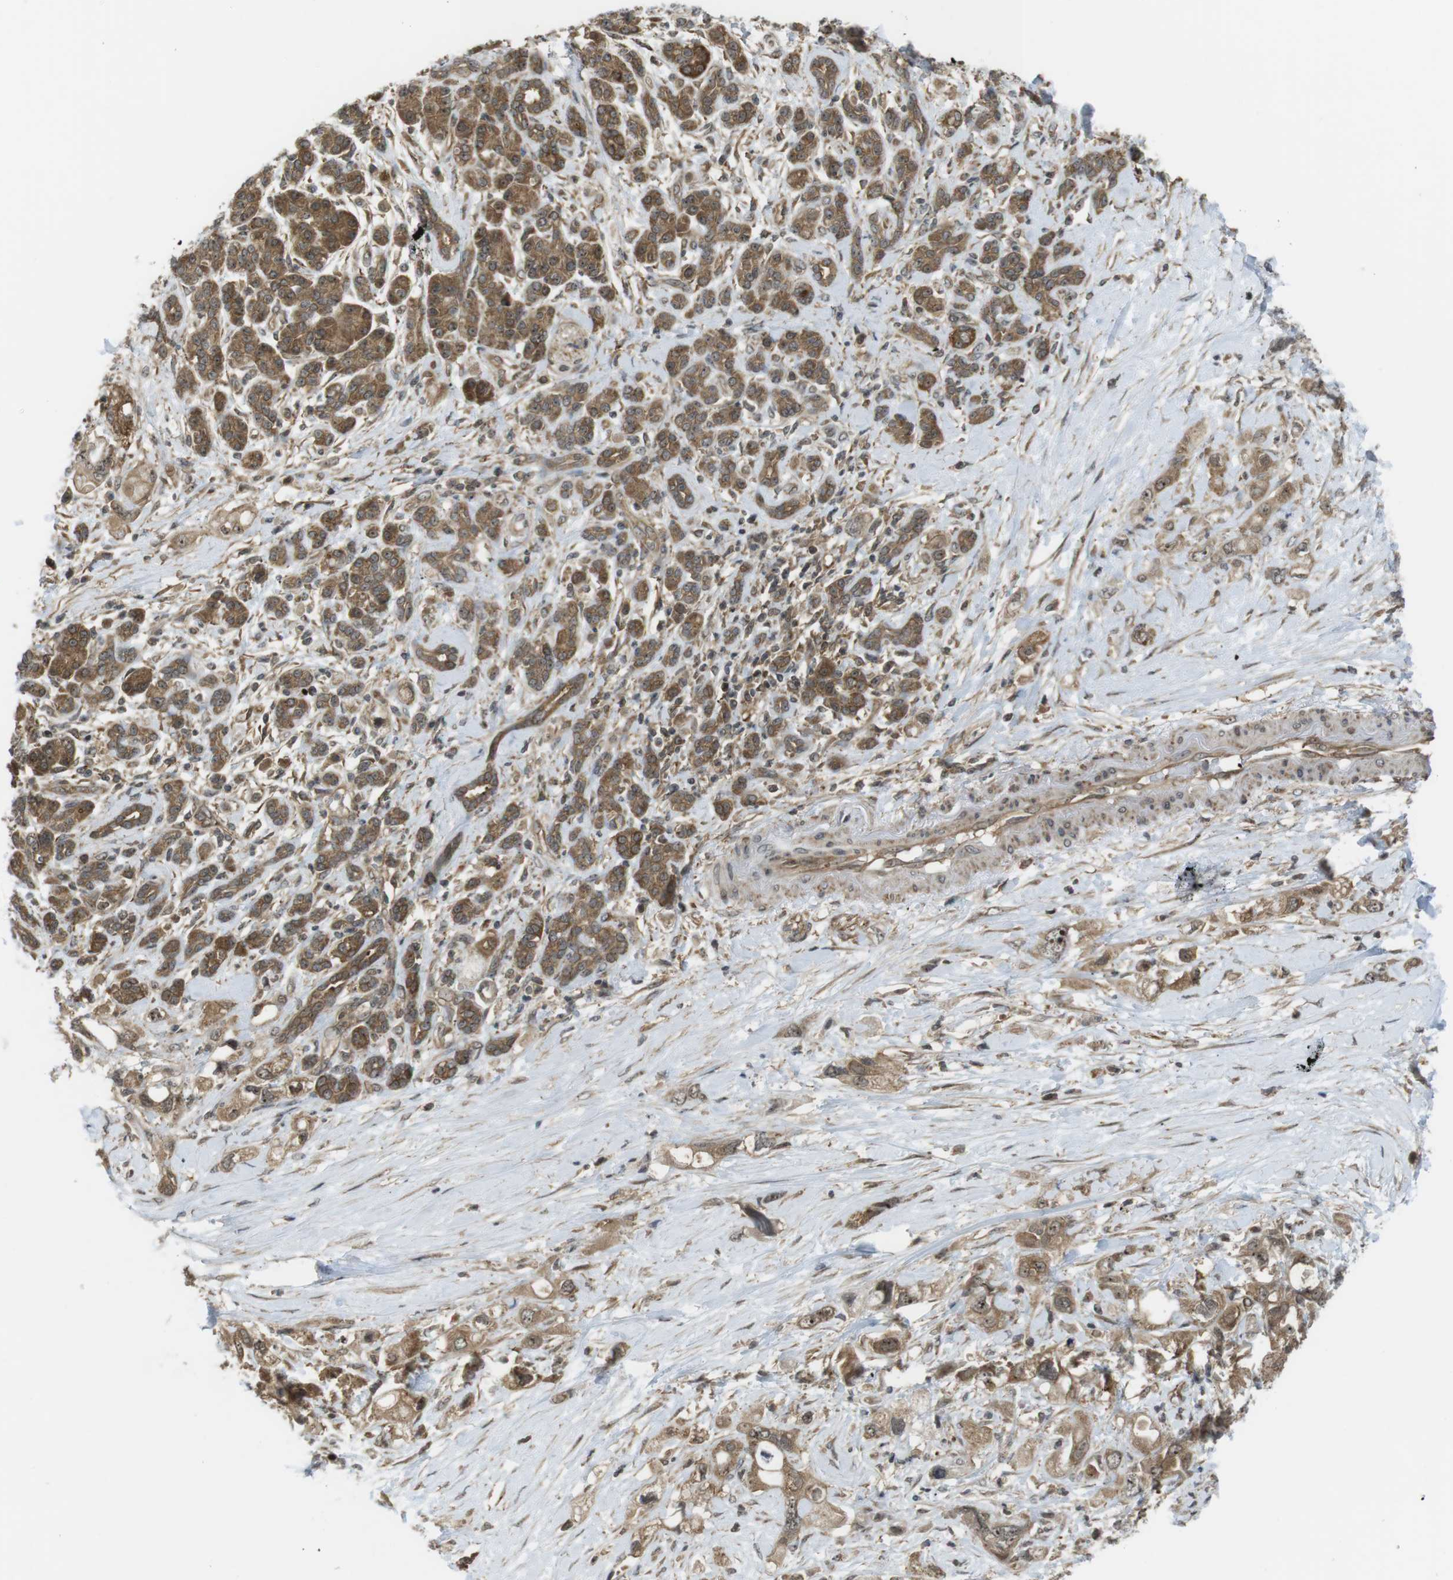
{"staining": {"intensity": "moderate", "quantity": ">75%", "location": "cytoplasmic/membranous,nuclear"}, "tissue": "pancreatic cancer", "cell_type": "Tumor cells", "image_type": "cancer", "snomed": [{"axis": "morphology", "description": "Adenocarcinoma, NOS"}, {"axis": "topography", "description": "Pancreas"}], "caption": "Pancreatic cancer stained with a brown dye exhibits moderate cytoplasmic/membranous and nuclear positive positivity in about >75% of tumor cells.", "gene": "CC2D1A", "patient": {"sex": "female", "age": 56}}